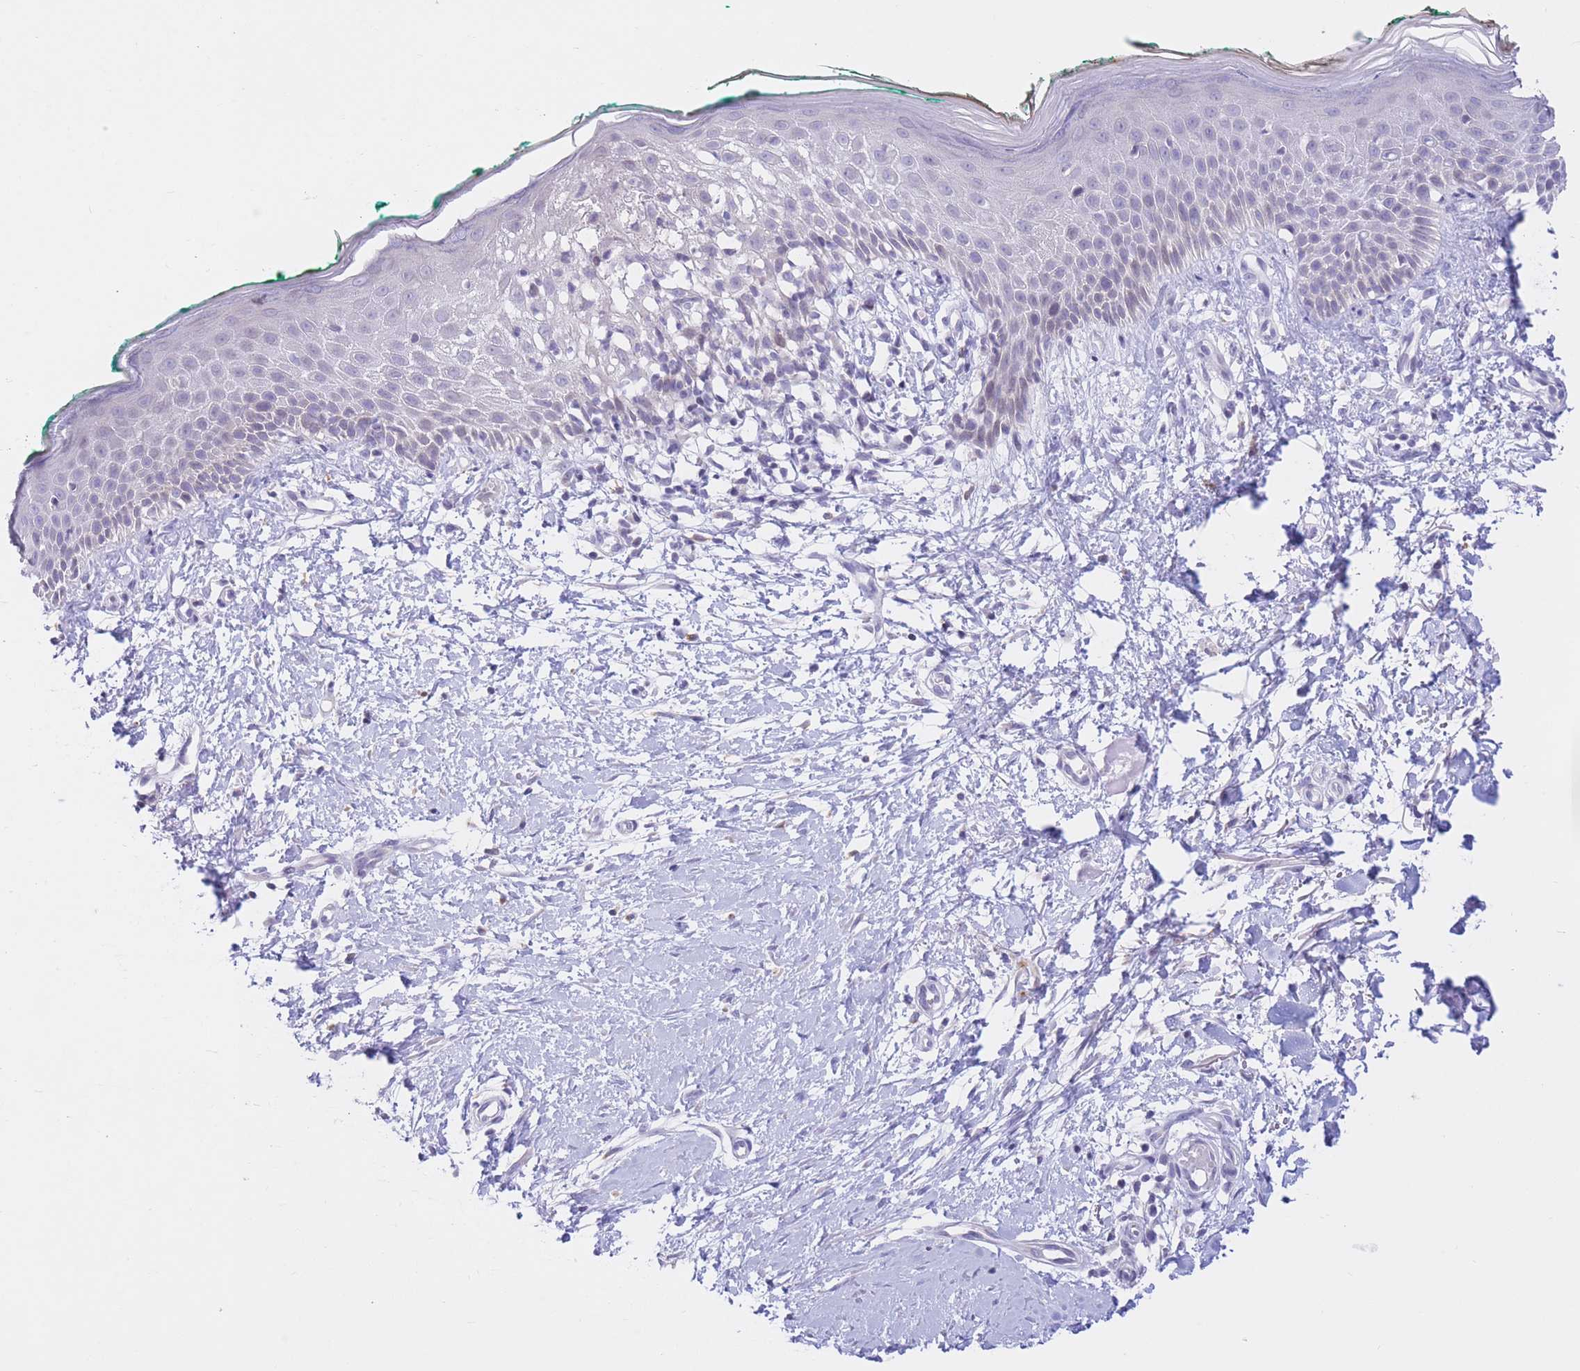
{"staining": {"intensity": "negative", "quantity": "none", "location": "none"}, "tissue": "skin", "cell_type": "Fibroblasts", "image_type": "normal", "snomed": [{"axis": "morphology", "description": "Normal tissue, NOS"}, {"axis": "morphology", "description": "Malignant melanoma, NOS"}, {"axis": "topography", "description": "Skin"}], "caption": "A micrograph of skin stained for a protein reveals no brown staining in fibroblasts. Nuclei are stained in blue.", "gene": "RPL39L", "patient": {"sex": "male", "age": 62}}